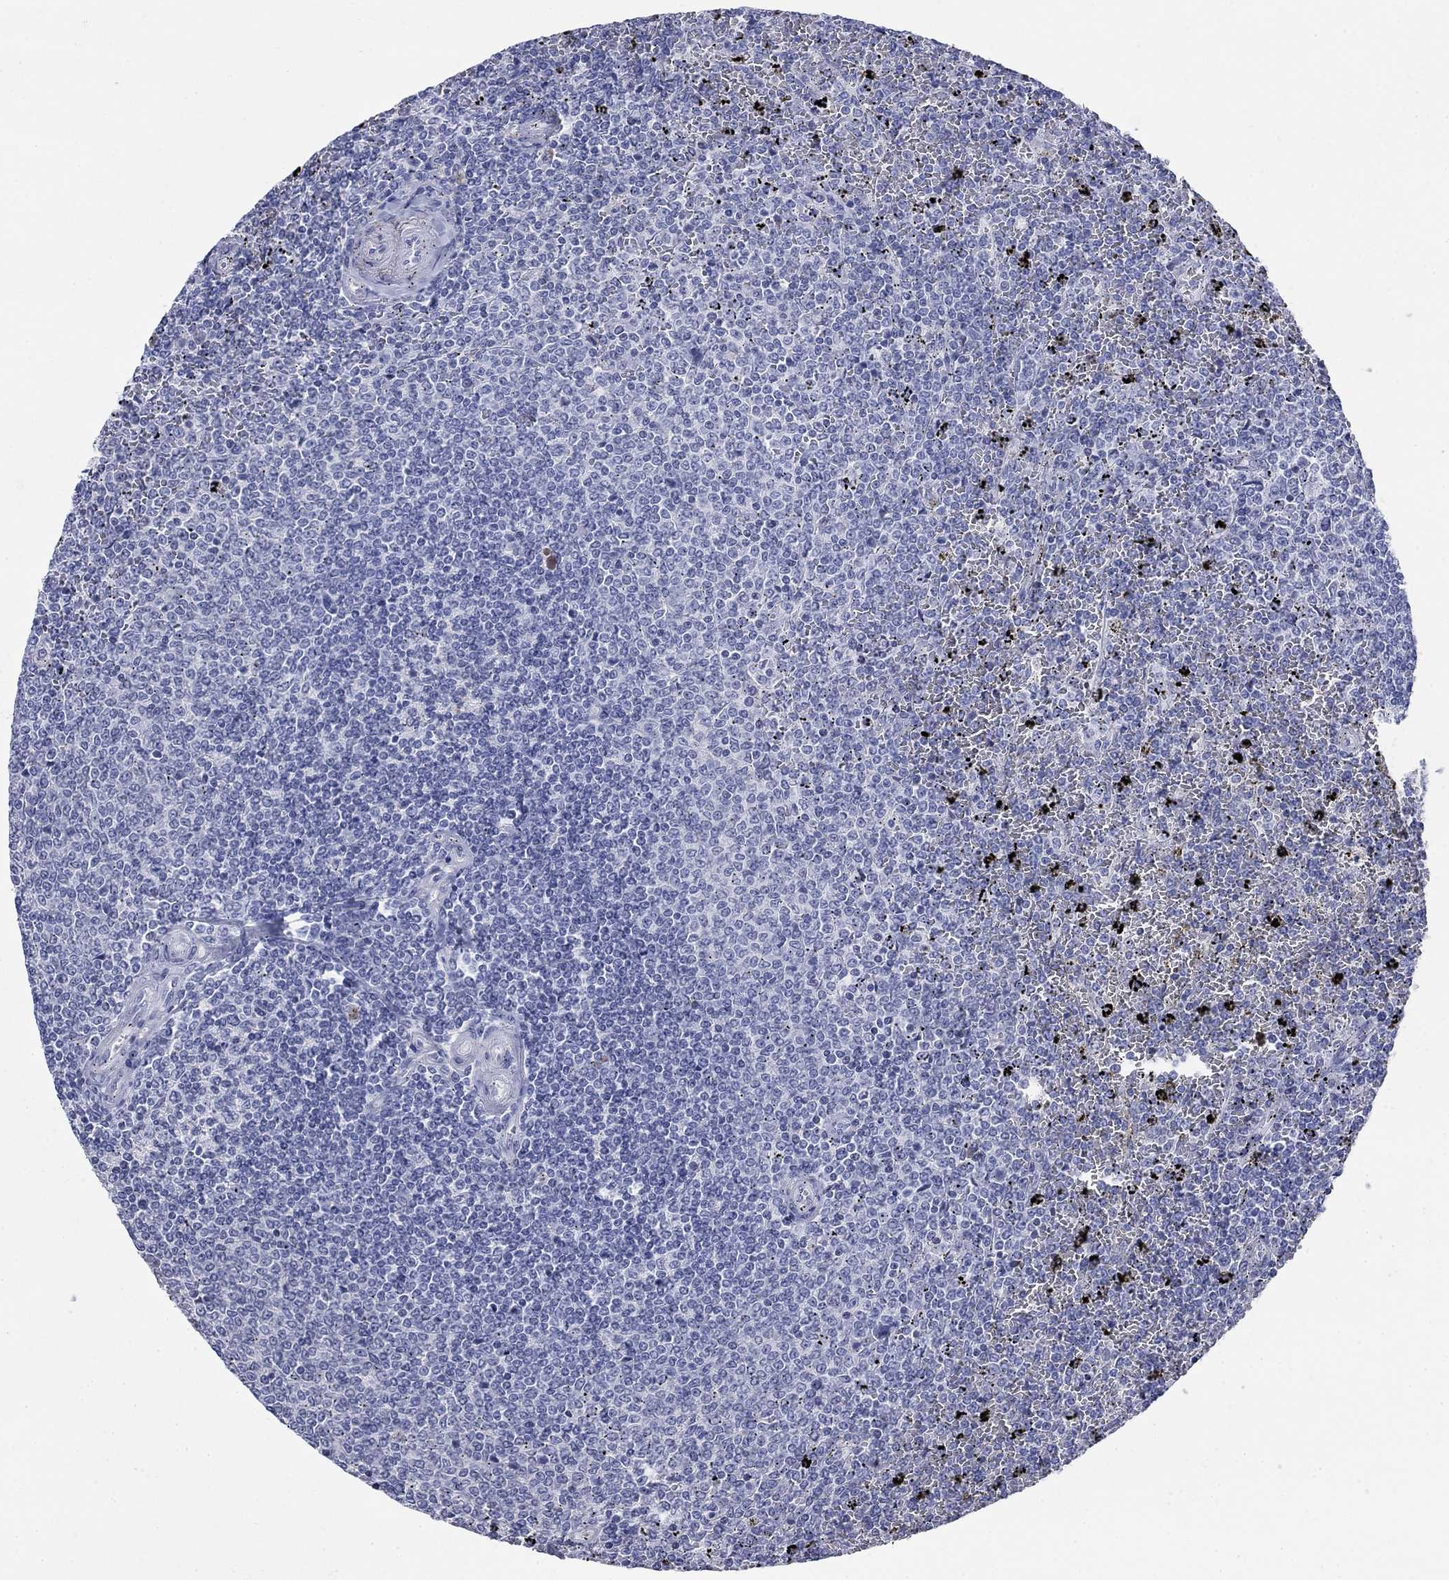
{"staining": {"intensity": "negative", "quantity": "none", "location": "none"}, "tissue": "lymphoma", "cell_type": "Tumor cells", "image_type": "cancer", "snomed": [{"axis": "morphology", "description": "Malignant lymphoma, non-Hodgkin's type, Low grade"}, {"axis": "topography", "description": "Spleen"}], "caption": "This is an IHC photomicrograph of lymphoma. There is no staining in tumor cells.", "gene": "IGF2BP3", "patient": {"sex": "female", "age": 77}}